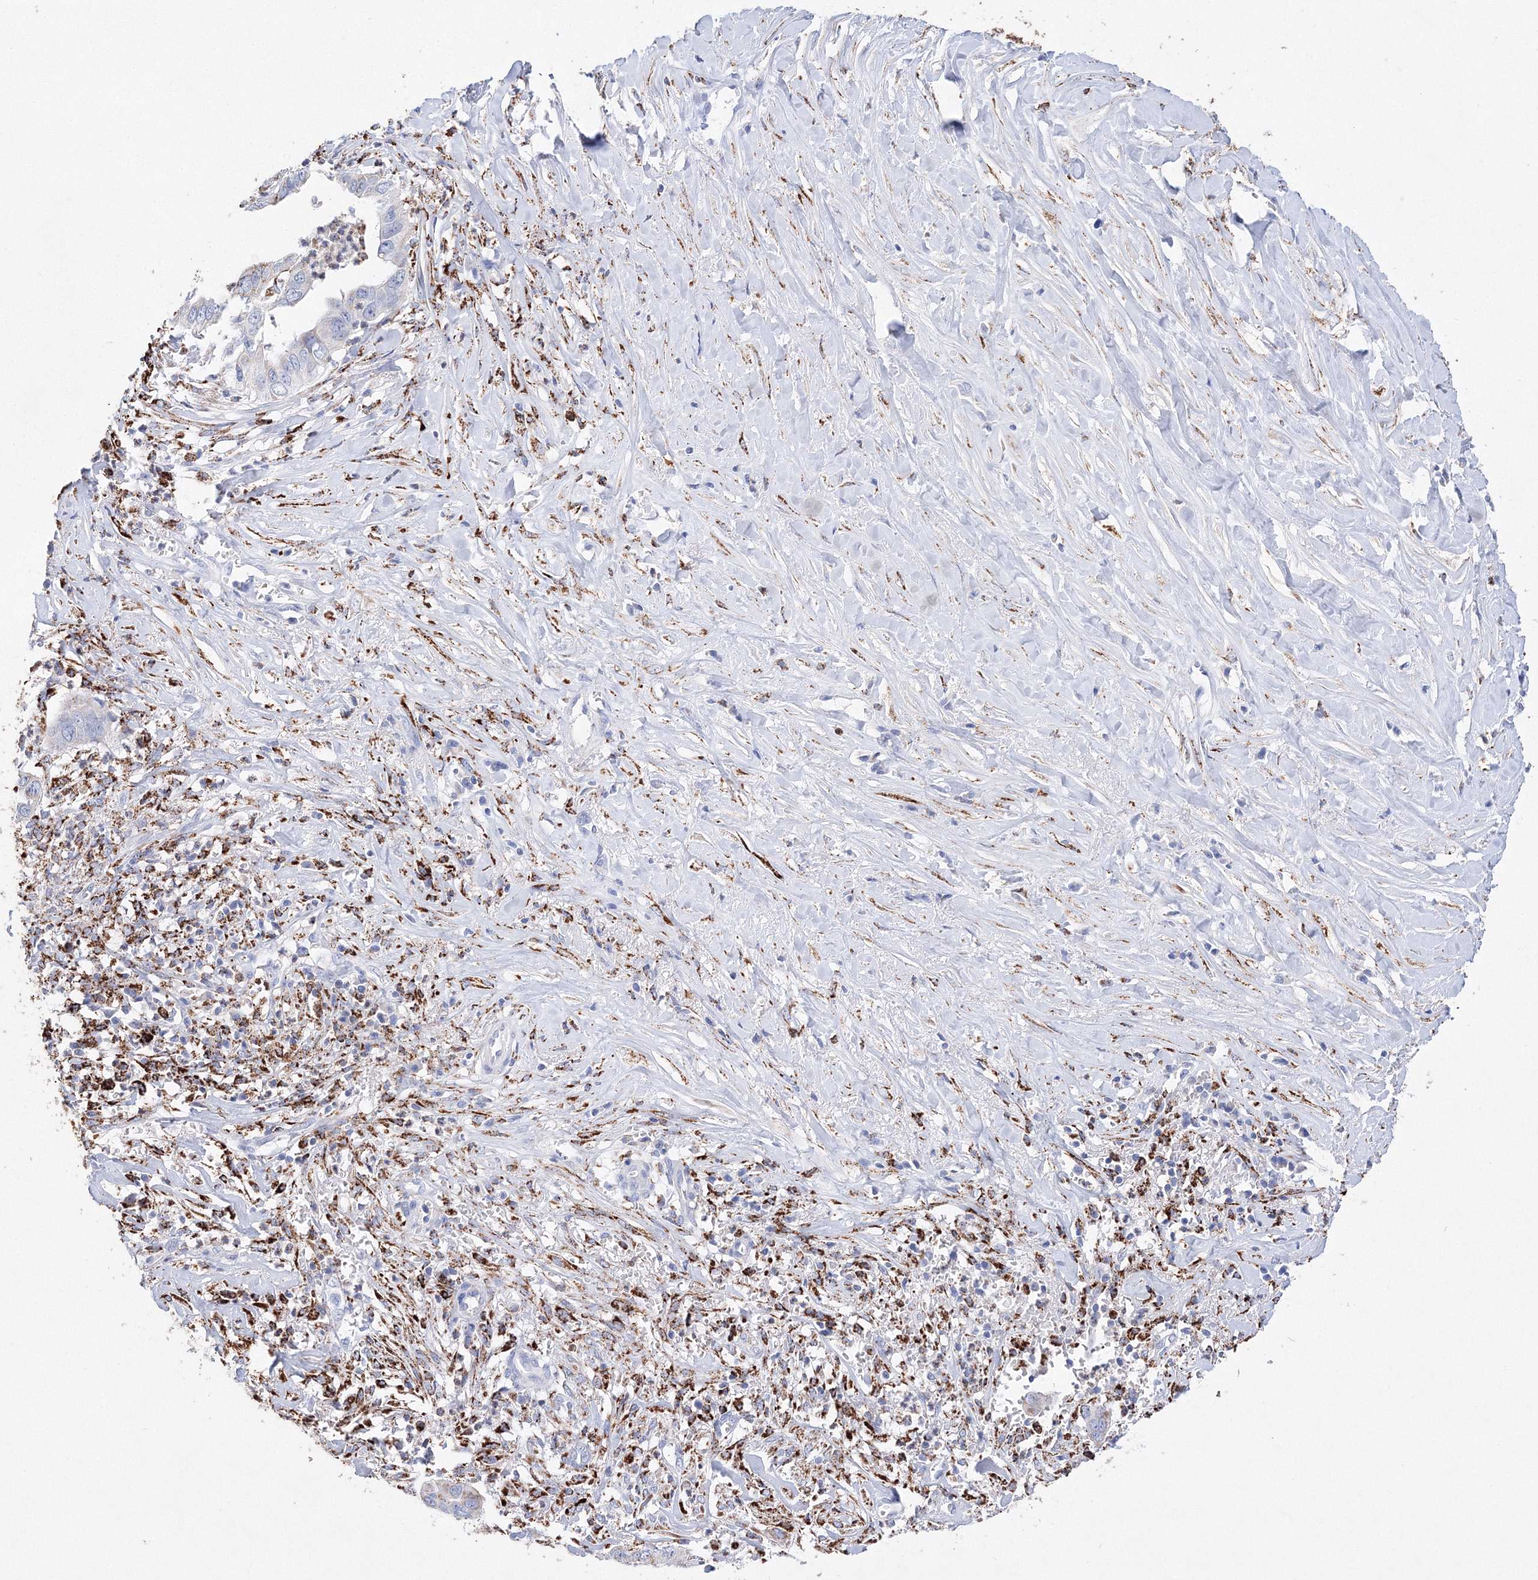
{"staining": {"intensity": "negative", "quantity": "none", "location": "none"}, "tissue": "liver cancer", "cell_type": "Tumor cells", "image_type": "cancer", "snomed": [{"axis": "morphology", "description": "Cholangiocarcinoma"}, {"axis": "topography", "description": "Liver"}], "caption": "Liver cholangiocarcinoma stained for a protein using immunohistochemistry (IHC) reveals no expression tumor cells.", "gene": "MERTK", "patient": {"sex": "female", "age": 79}}